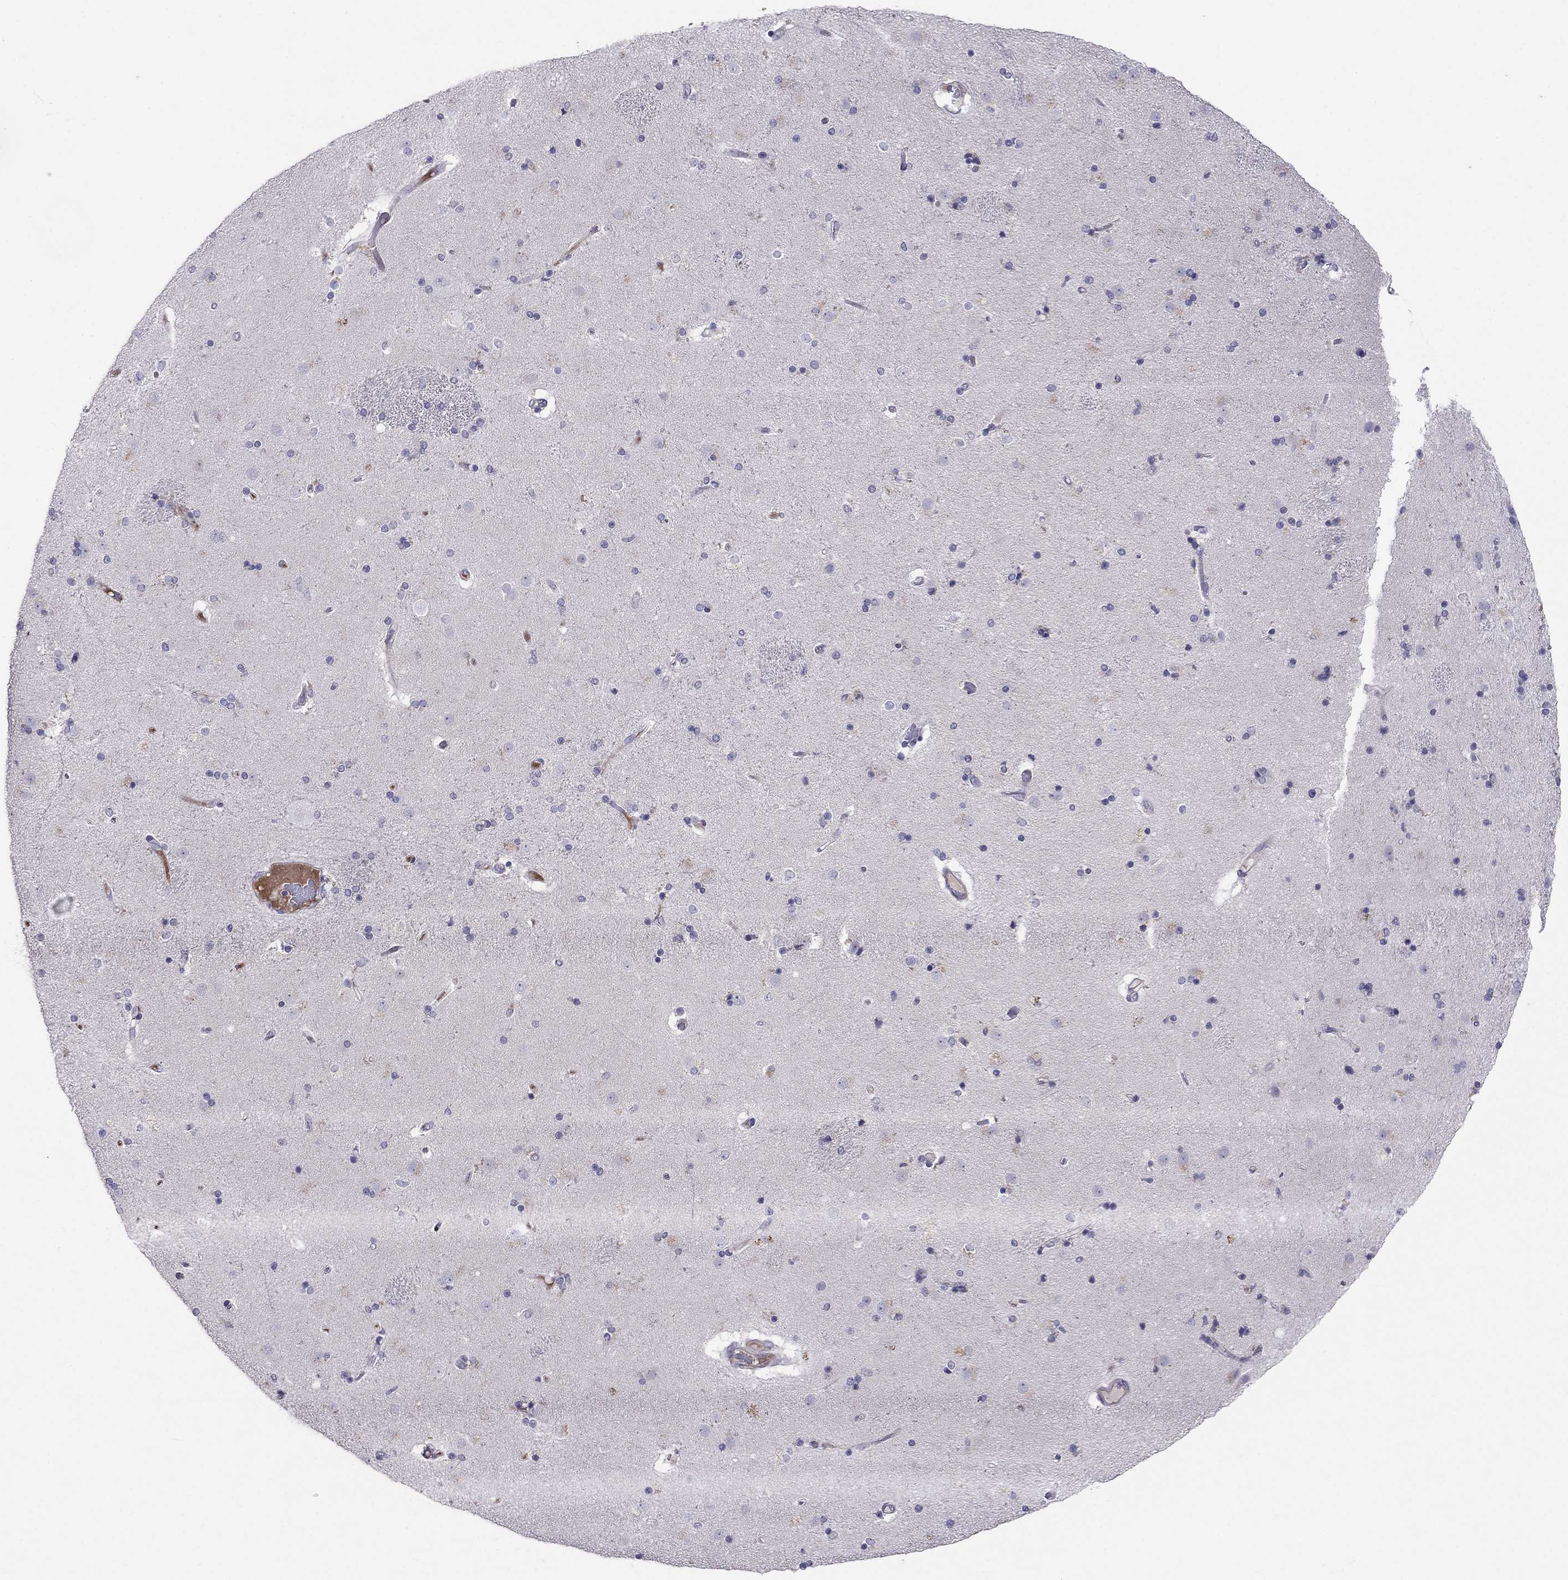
{"staining": {"intensity": "negative", "quantity": "none", "location": "none"}, "tissue": "caudate", "cell_type": "Glial cells", "image_type": "normal", "snomed": [{"axis": "morphology", "description": "Normal tissue, NOS"}, {"axis": "topography", "description": "Lateral ventricle wall"}], "caption": "A high-resolution histopathology image shows IHC staining of normal caudate, which shows no significant positivity in glial cells. The staining is performed using DAB brown chromogen with nuclei counter-stained in using hematoxylin.", "gene": "SPINT4", "patient": {"sex": "female", "age": 71}}